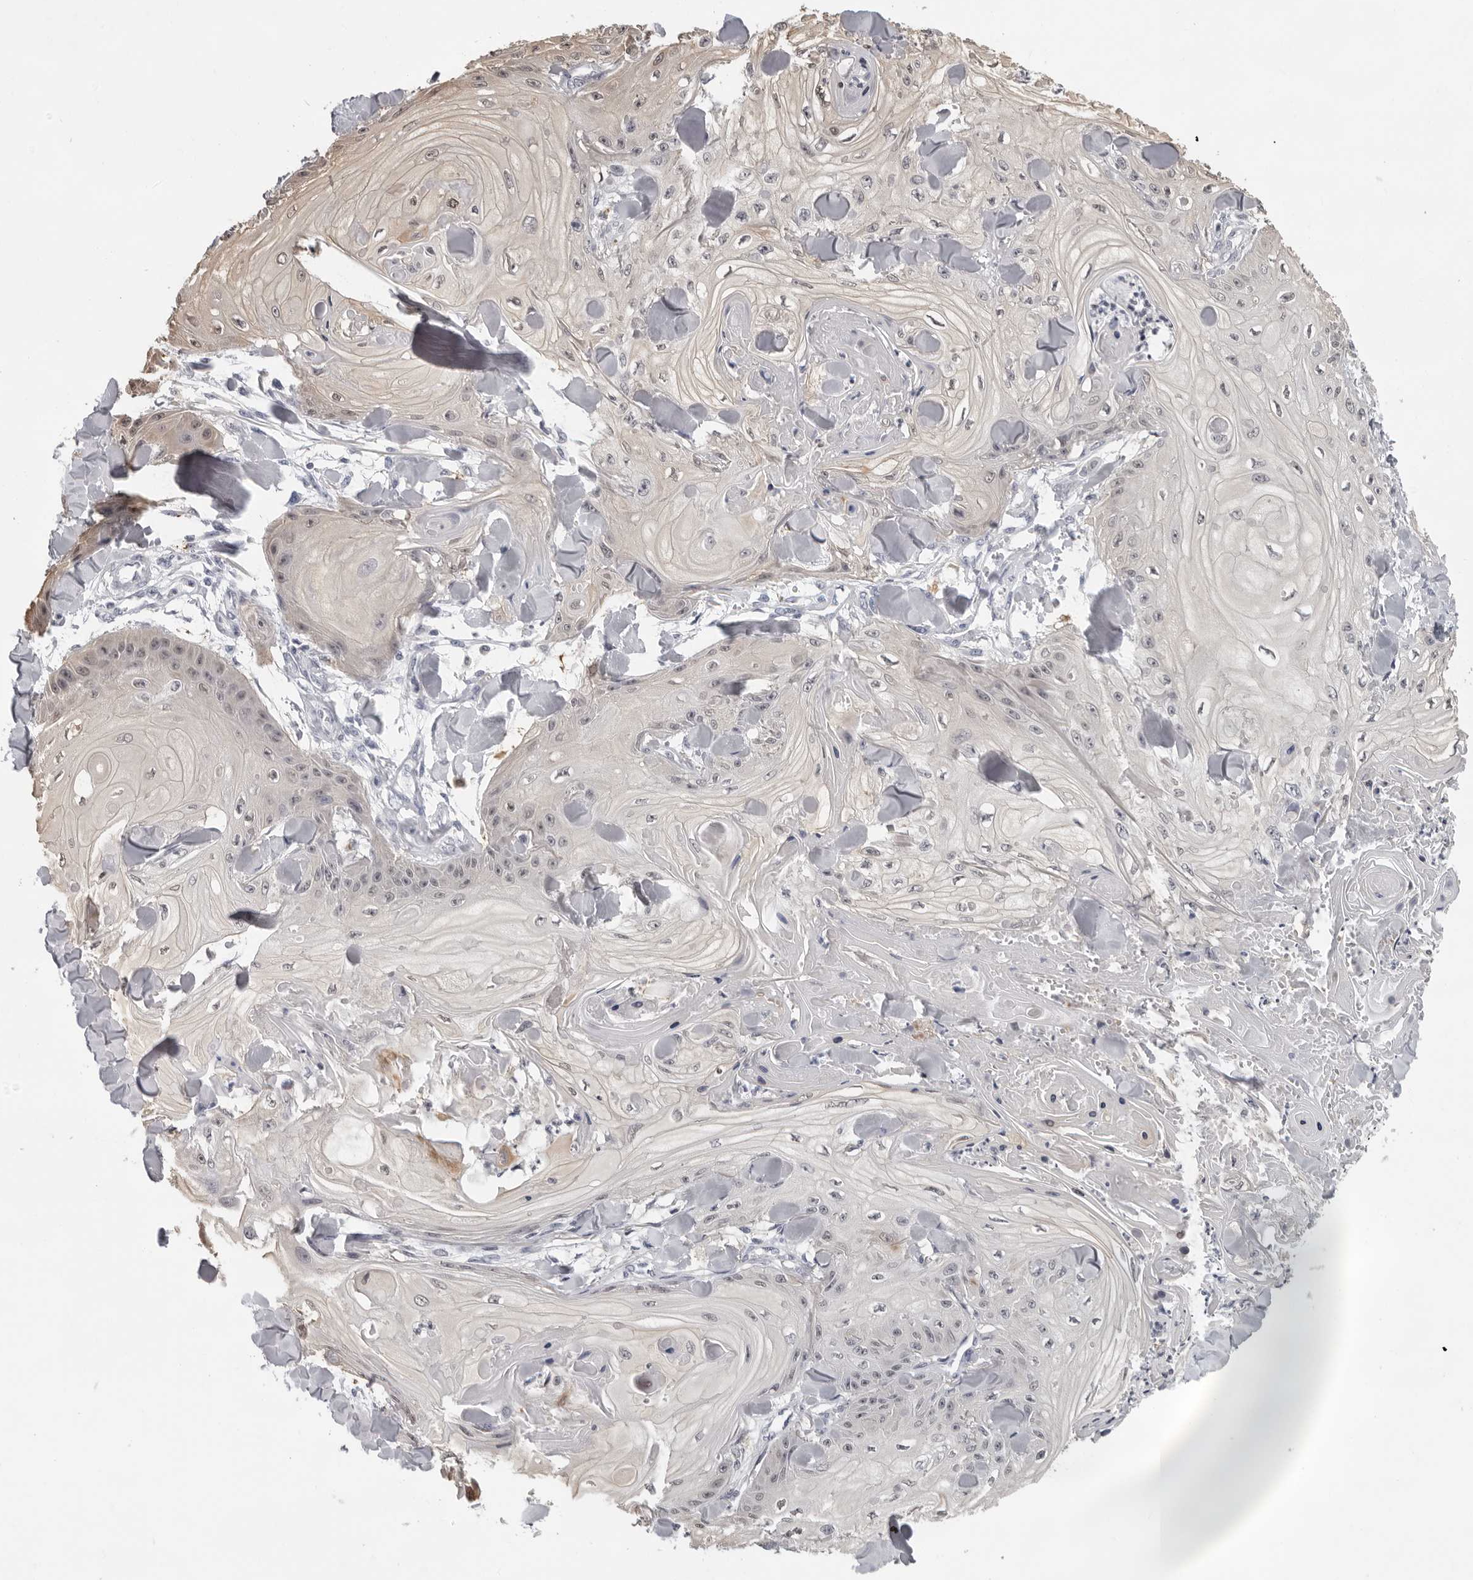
{"staining": {"intensity": "negative", "quantity": "none", "location": "none"}, "tissue": "skin cancer", "cell_type": "Tumor cells", "image_type": "cancer", "snomed": [{"axis": "morphology", "description": "Squamous cell carcinoma, NOS"}, {"axis": "topography", "description": "Skin"}], "caption": "DAB (3,3'-diaminobenzidine) immunohistochemical staining of human skin squamous cell carcinoma demonstrates no significant staining in tumor cells.", "gene": "CCDC28B", "patient": {"sex": "male", "age": 74}}